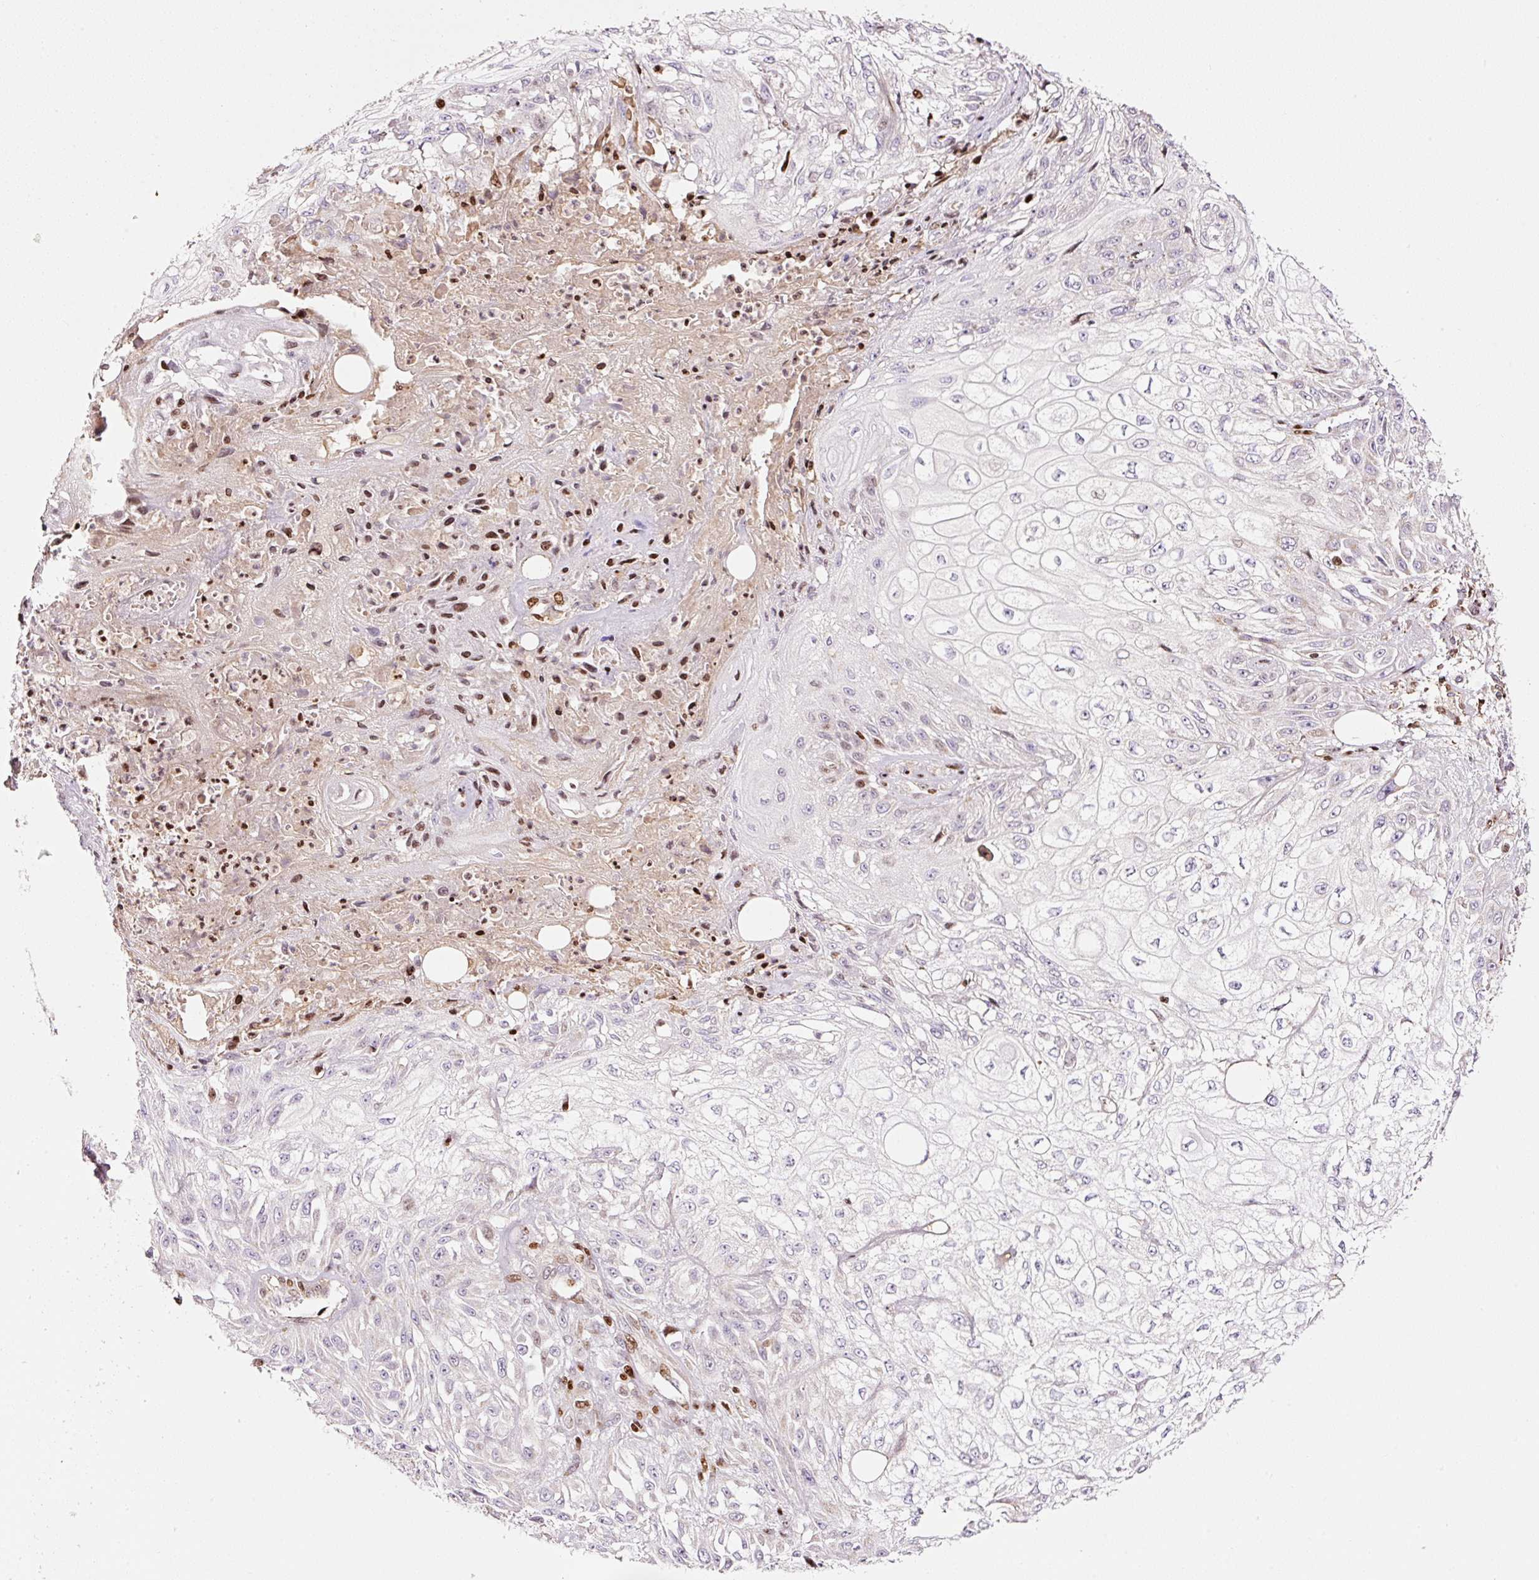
{"staining": {"intensity": "negative", "quantity": "none", "location": "none"}, "tissue": "skin cancer", "cell_type": "Tumor cells", "image_type": "cancer", "snomed": [{"axis": "morphology", "description": "Squamous cell carcinoma, NOS"}, {"axis": "morphology", "description": "Squamous cell carcinoma, metastatic, NOS"}, {"axis": "topography", "description": "Skin"}, {"axis": "topography", "description": "Lymph node"}], "caption": "The photomicrograph shows no staining of tumor cells in squamous cell carcinoma (skin). (DAB immunohistochemistry (IHC) visualized using brightfield microscopy, high magnification).", "gene": "TMEM8B", "patient": {"sex": "male", "age": 75}}